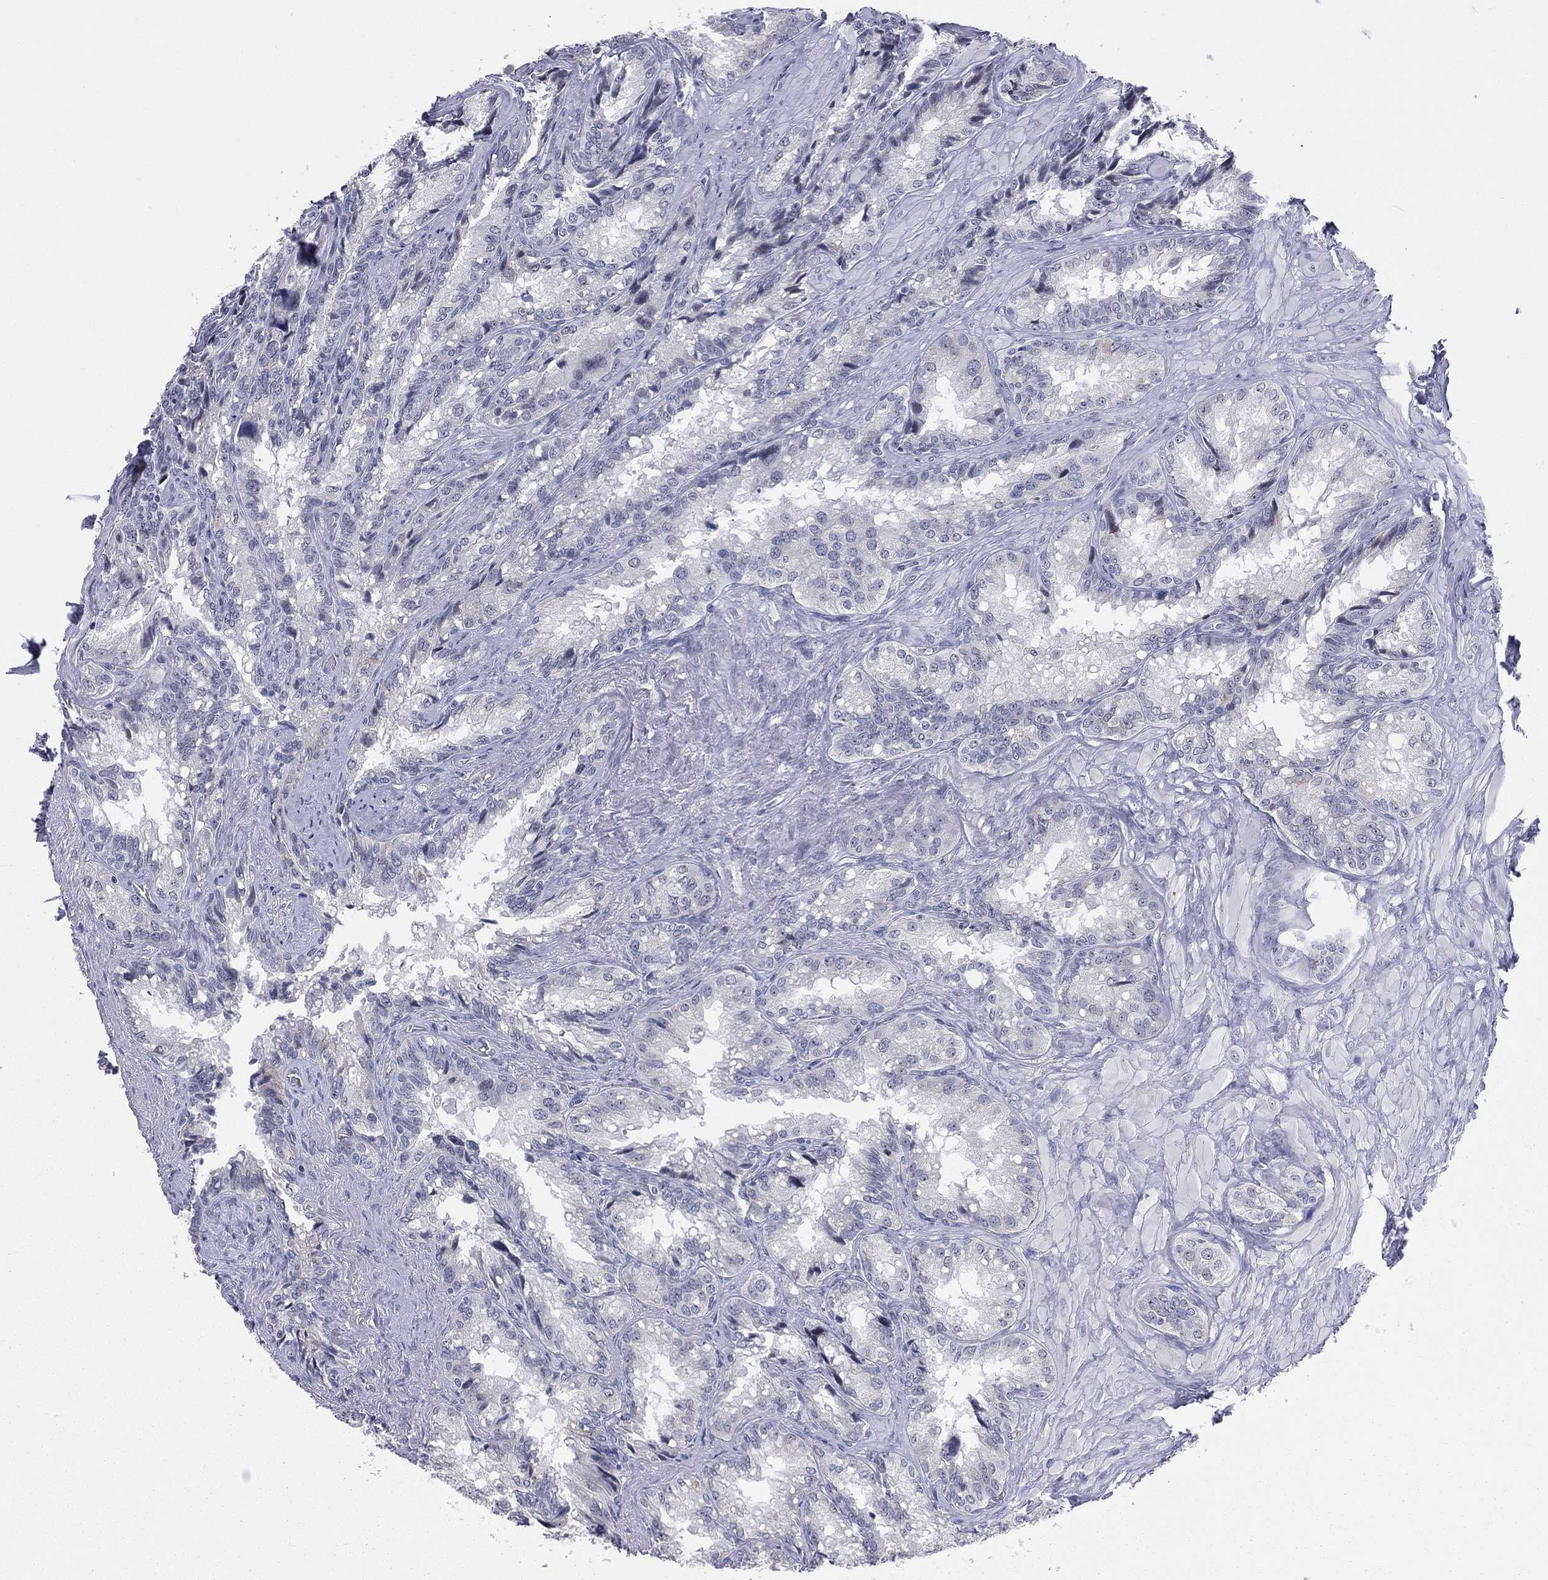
{"staining": {"intensity": "negative", "quantity": "none", "location": "none"}, "tissue": "seminal vesicle", "cell_type": "Glandular cells", "image_type": "normal", "snomed": [{"axis": "morphology", "description": "Normal tissue, NOS"}, {"axis": "topography", "description": "Seminal veicle"}], "caption": "DAB (3,3'-diaminobenzidine) immunohistochemical staining of benign seminal vesicle displays no significant positivity in glandular cells. Brightfield microscopy of immunohistochemistry stained with DAB (3,3'-diaminobenzidine) (brown) and hematoxylin (blue), captured at high magnification.", "gene": "CD22", "patient": {"sex": "male", "age": 68}}